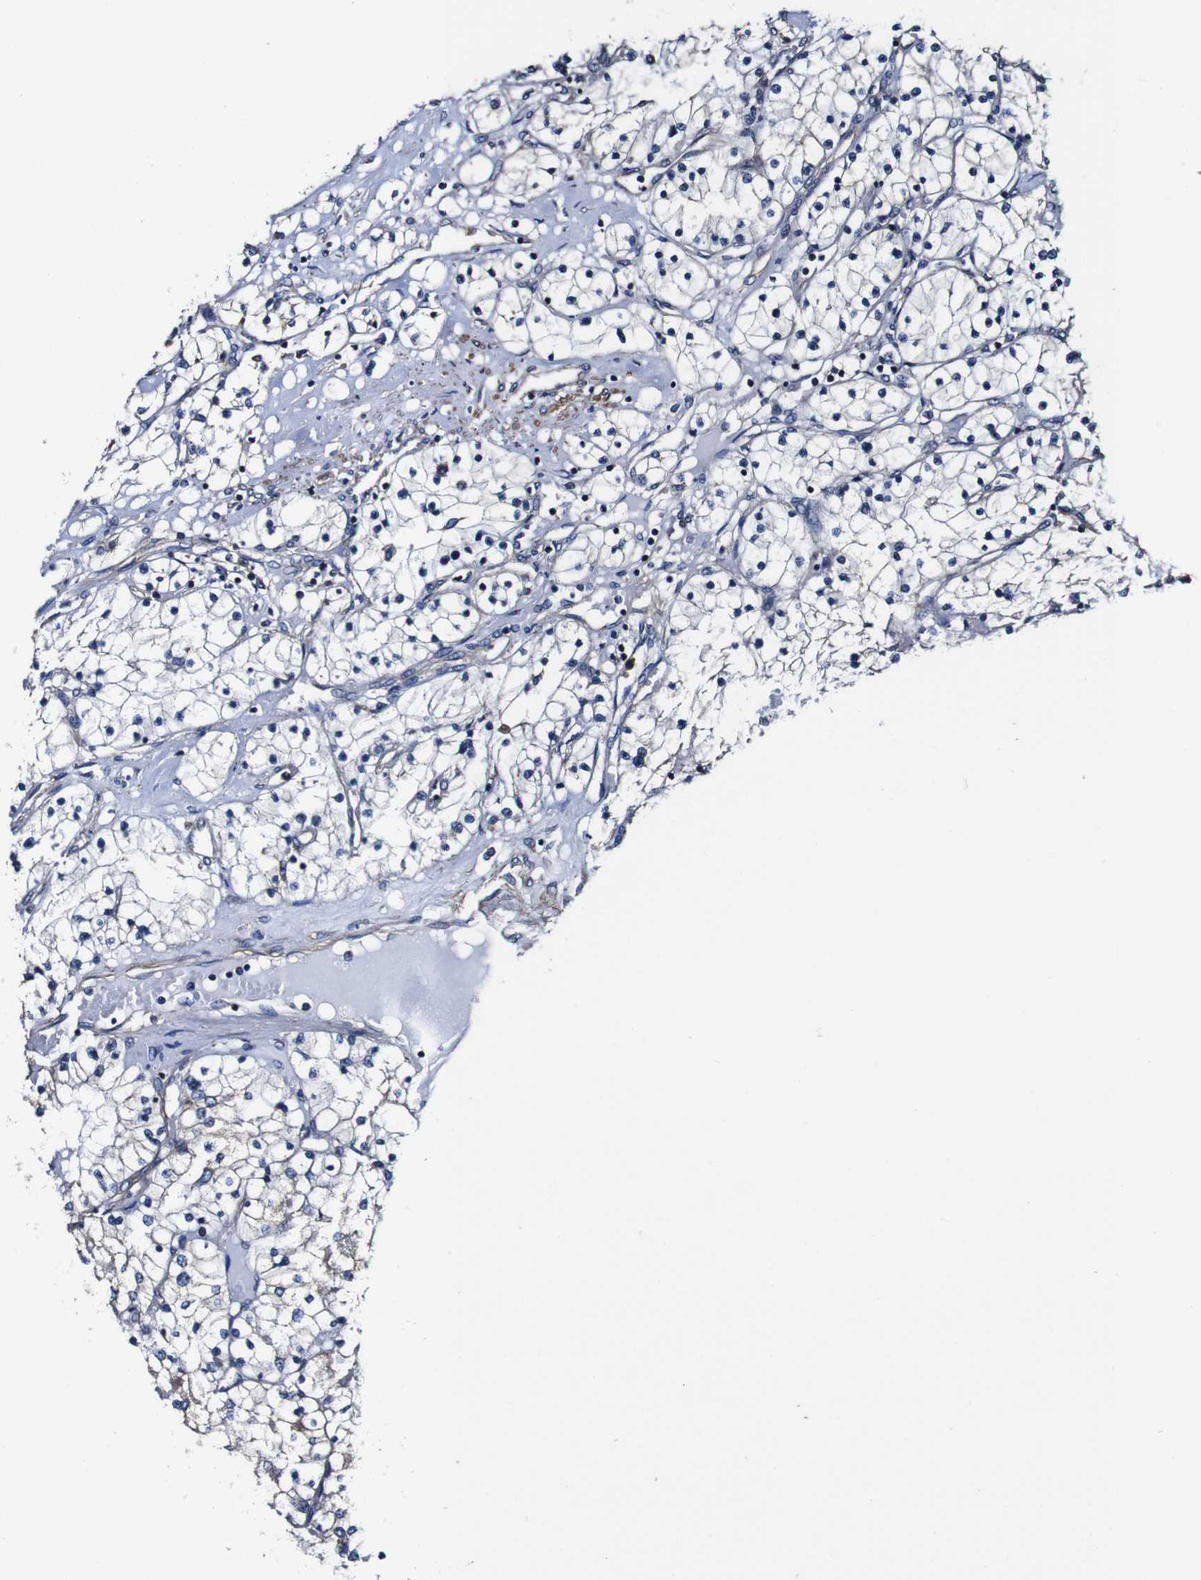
{"staining": {"intensity": "negative", "quantity": "none", "location": "none"}, "tissue": "renal cancer", "cell_type": "Tumor cells", "image_type": "cancer", "snomed": [{"axis": "morphology", "description": "Adenocarcinoma, NOS"}, {"axis": "topography", "description": "Kidney"}], "caption": "Protein analysis of renal cancer (adenocarcinoma) demonstrates no significant staining in tumor cells.", "gene": "PDCD6IP", "patient": {"sex": "male", "age": 68}}